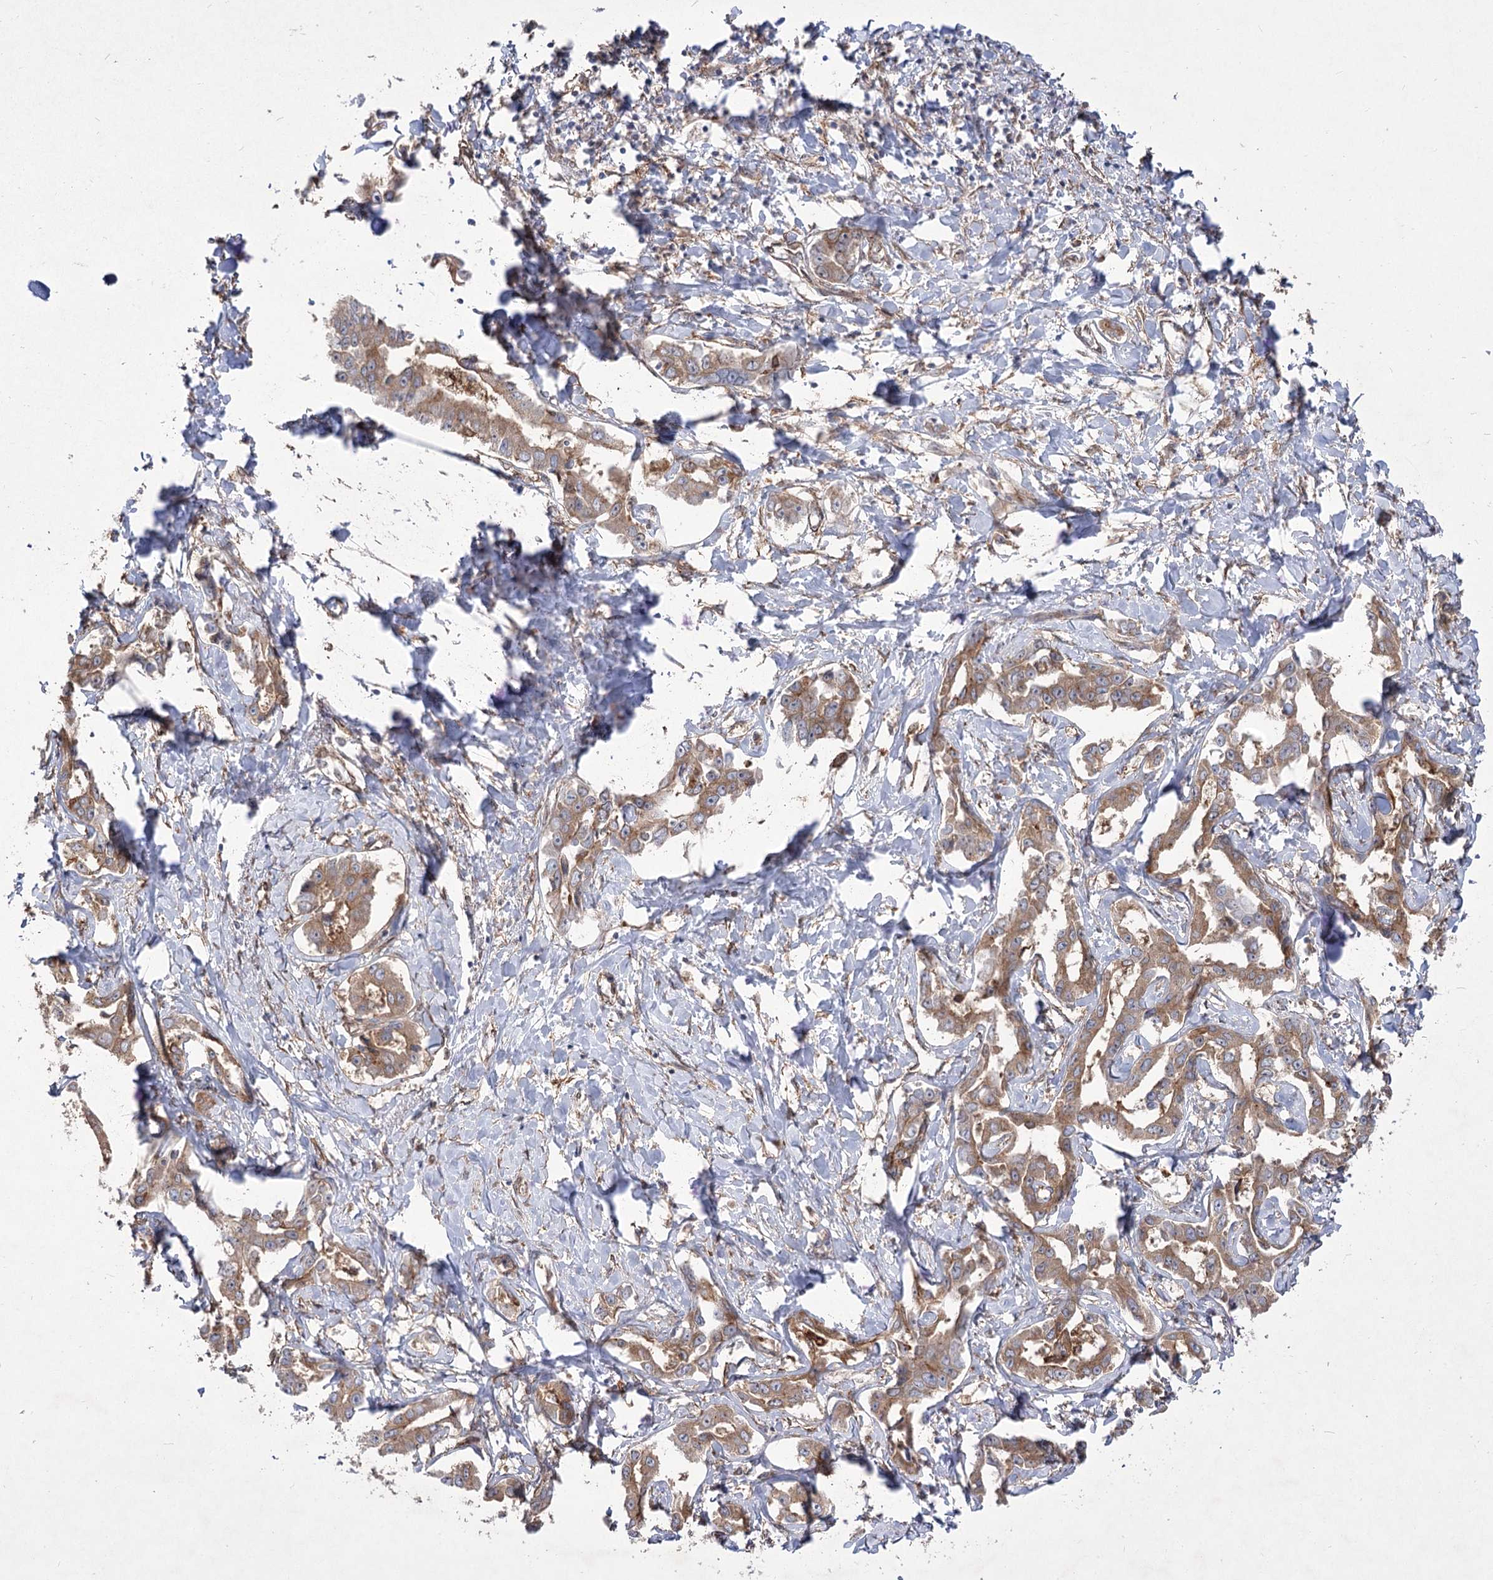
{"staining": {"intensity": "moderate", "quantity": ">75%", "location": "cytoplasmic/membranous"}, "tissue": "liver cancer", "cell_type": "Tumor cells", "image_type": "cancer", "snomed": [{"axis": "morphology", "description": "Cholangiocarcinoma"}, {"axis": "topography", "description": "Liver"}], "caption": "An image of liver cancer stained for a protein demonstrates moderate cytoplasmic/membranous brown staining in tumor cells.", "gene": "SH3BP5L", "patient": {"sex": "male", "age": 59}}